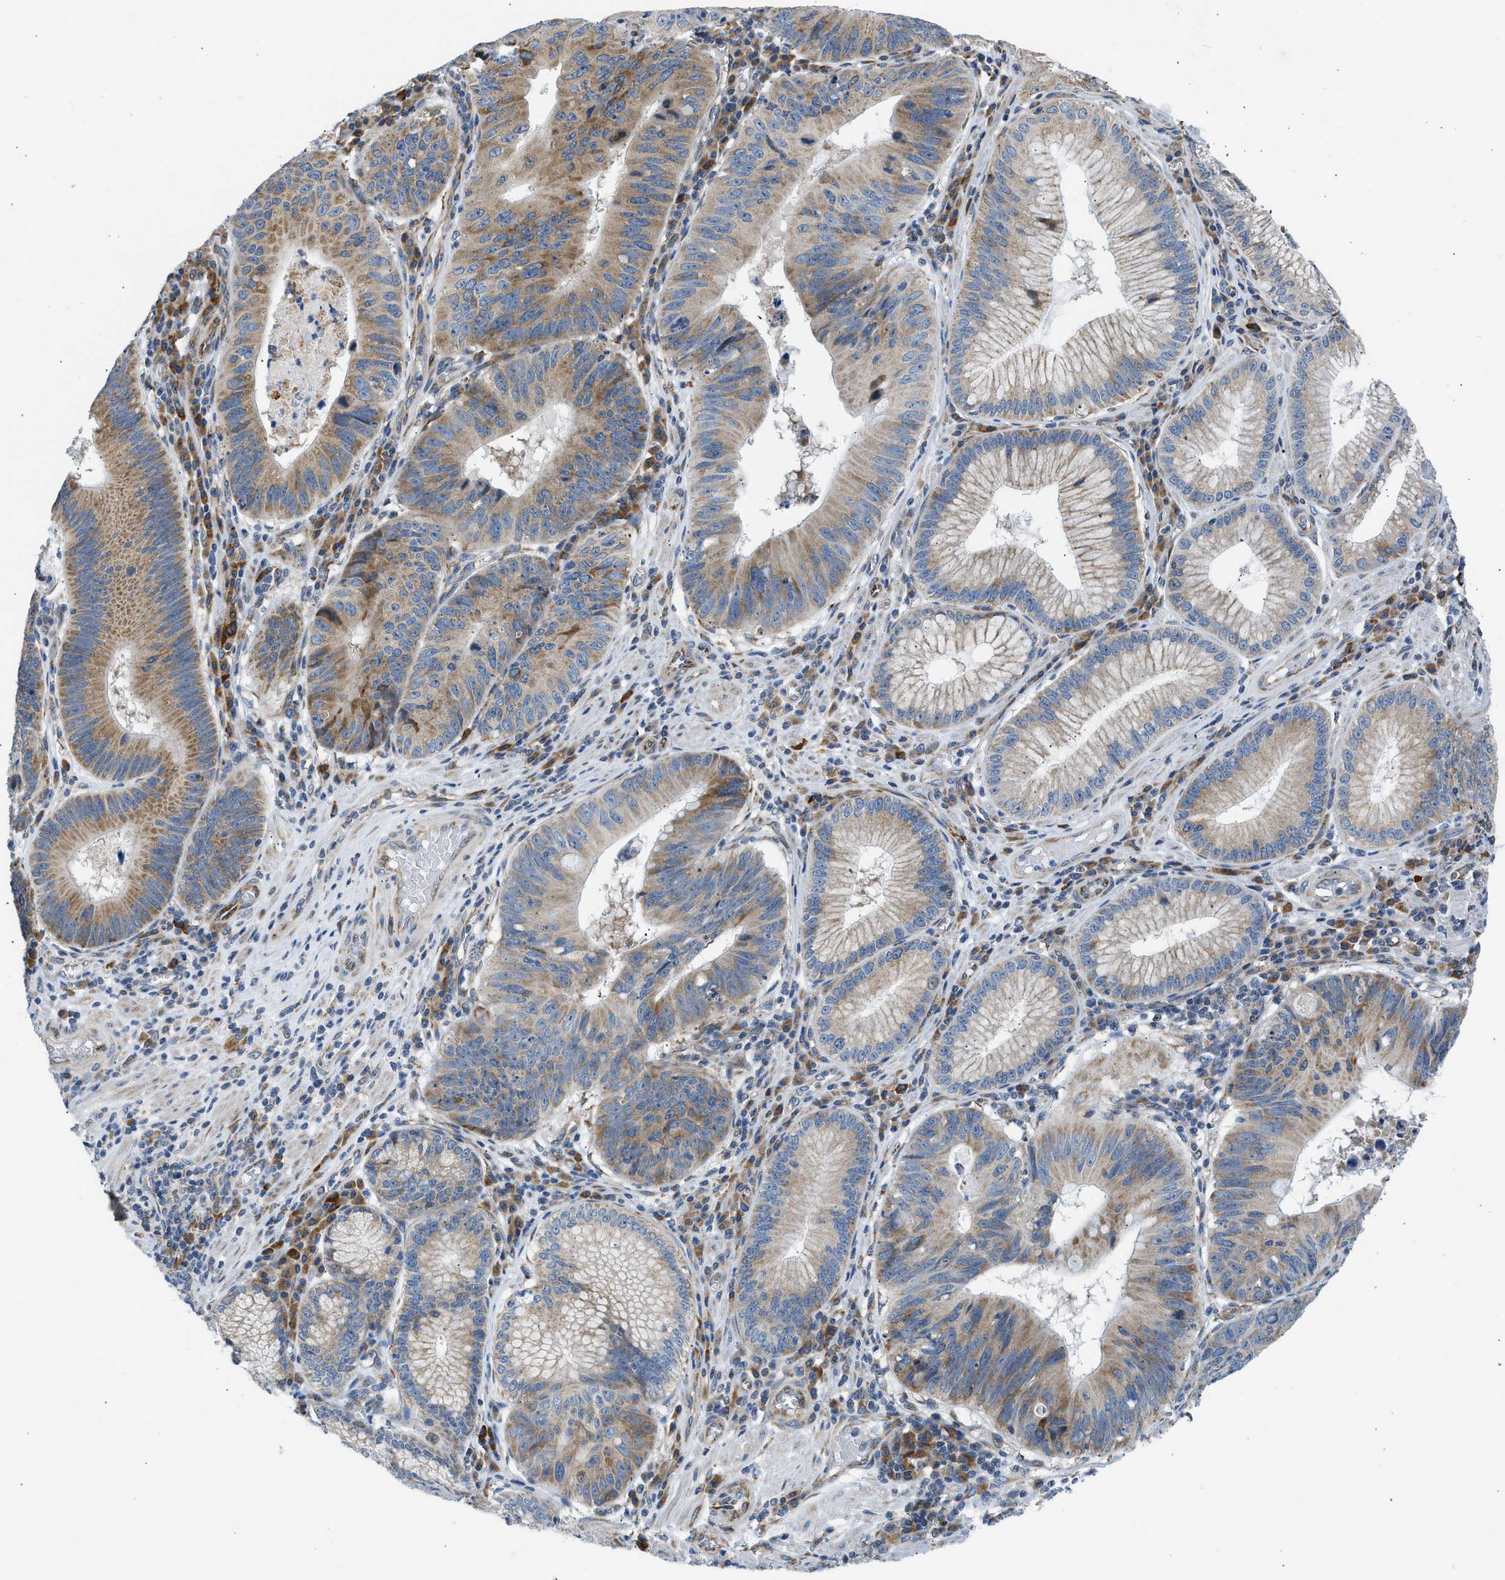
{"staining": {"intensity": "moderate", "quantity": ">75%", "location": "cytoplasmic/membranous"}, "tissue": "stomach cancer", "cell_type": "Tumor cells", "image_type": "cancer", "snomed": [{"axis": "morphology", "description": "Adenocarcinoma, NOS"}, {"axis": "topography", "description": "Stomach"}], "caption": "Immunohistochemistry histopathology image of neoplastic tissue: stomach cancer stained using IHC demonstrates medium levels of moderate protein expression localized specifically in the cytoplasmic/membranous of tumor cells, appearing as a cytoplasmic/membranous brown color.", "gene": "CAMKK2", "patient": {"sex": "male", "age": 59}}